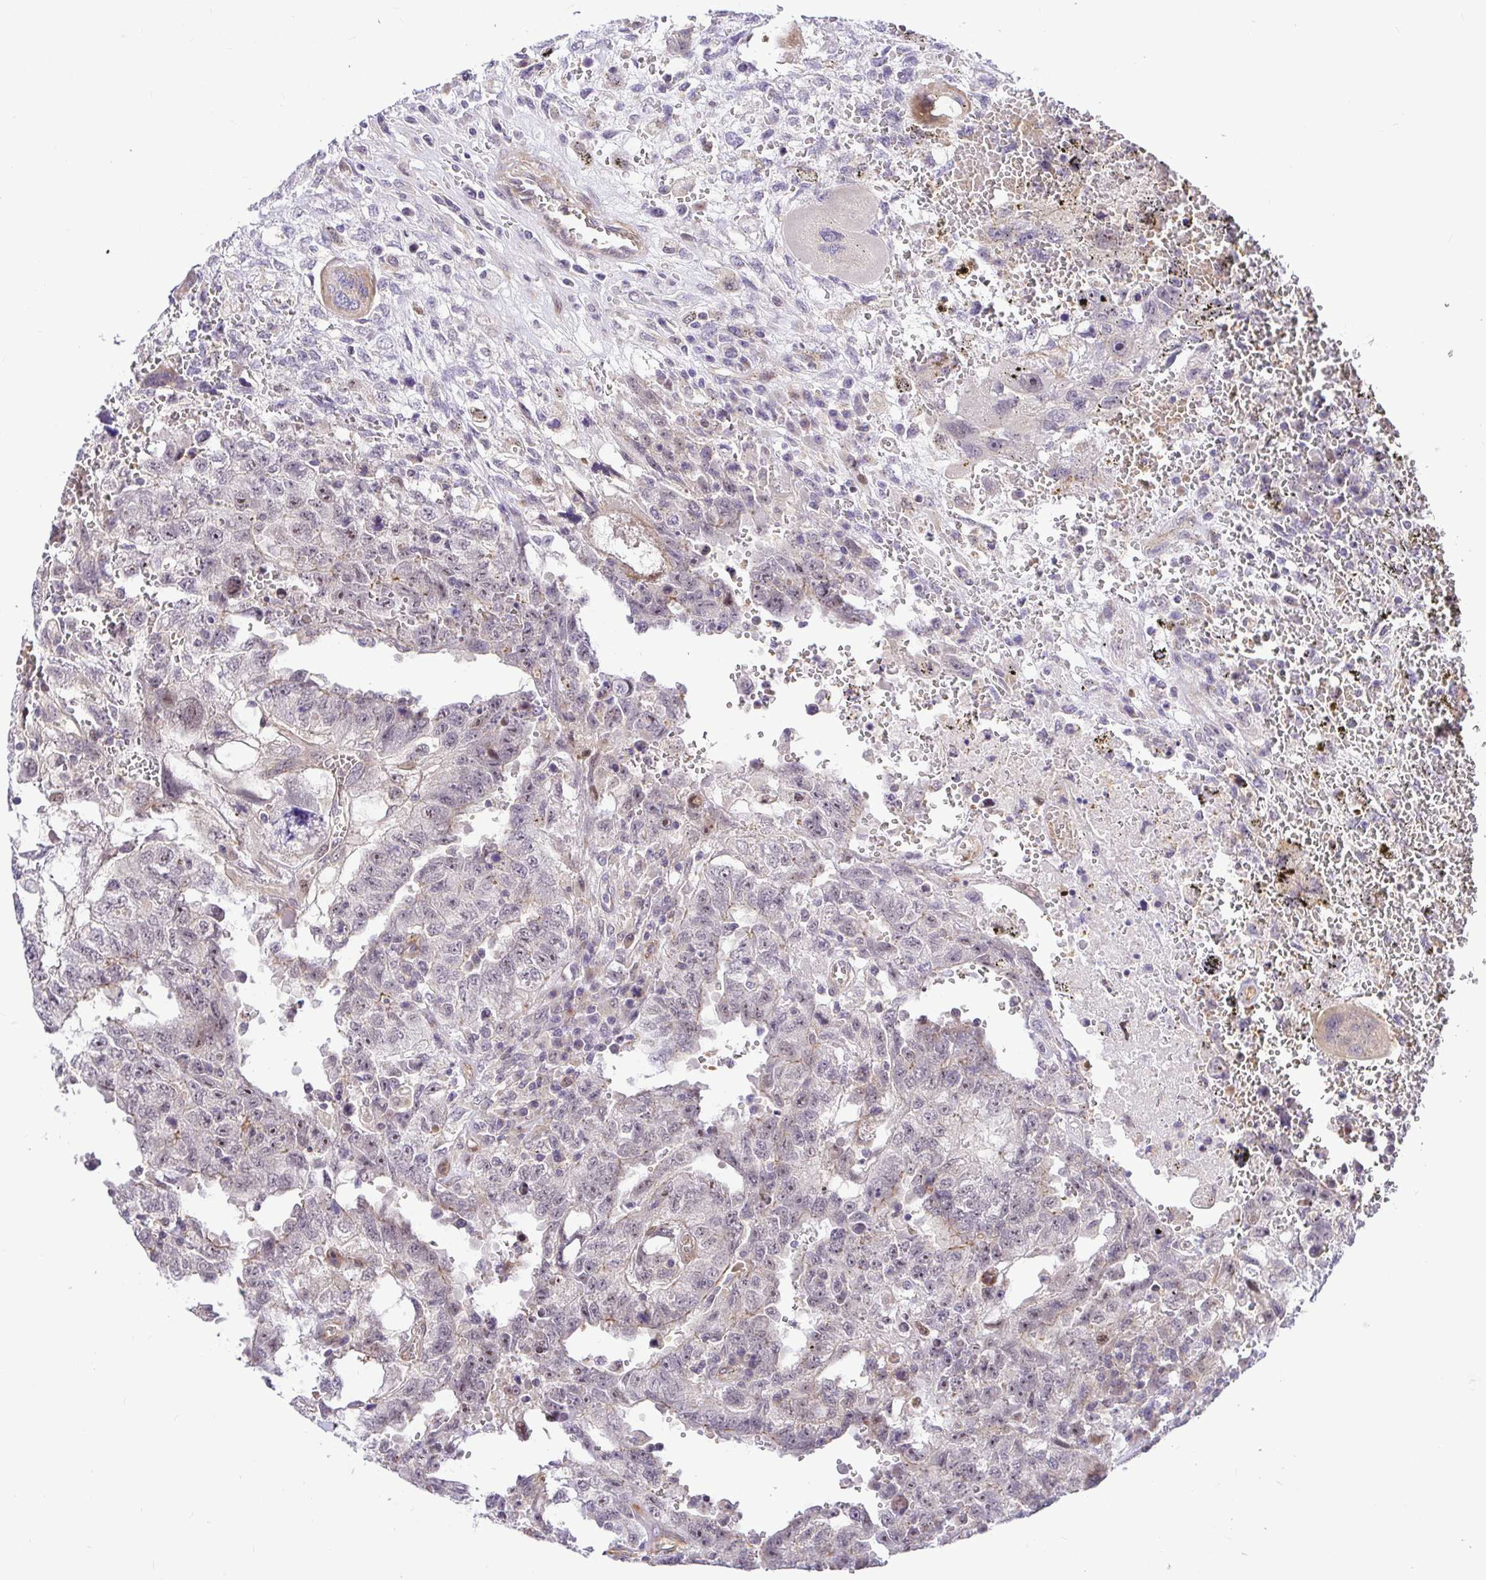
{"staining": {"intensity": "moderate", "quantity": "25%-75%", "location": "cytoplasmic/membranous,nuclear"}, "tissue": "testis cancer", "cell_type": "Tumor cells", "image_type": "cancer", "snomed": [{"axis": "morphology", "description": "Carcinoma, Embryonal, NOS"}, {"axis": "topography", "description": "Testis"}], "caption": "High-magnification brightfield microscopy of testis cancer (embryonal carcinoma) stained with DAB (brown) and counterstained with hematoxylin (blue). tumor cells exhibit moderate cytoplasmic/membranous and nuclear expression is present in approximately25%-75% of cells.", "gene": "TRIM55", "patient": {"sex": "male", "age": 26}}